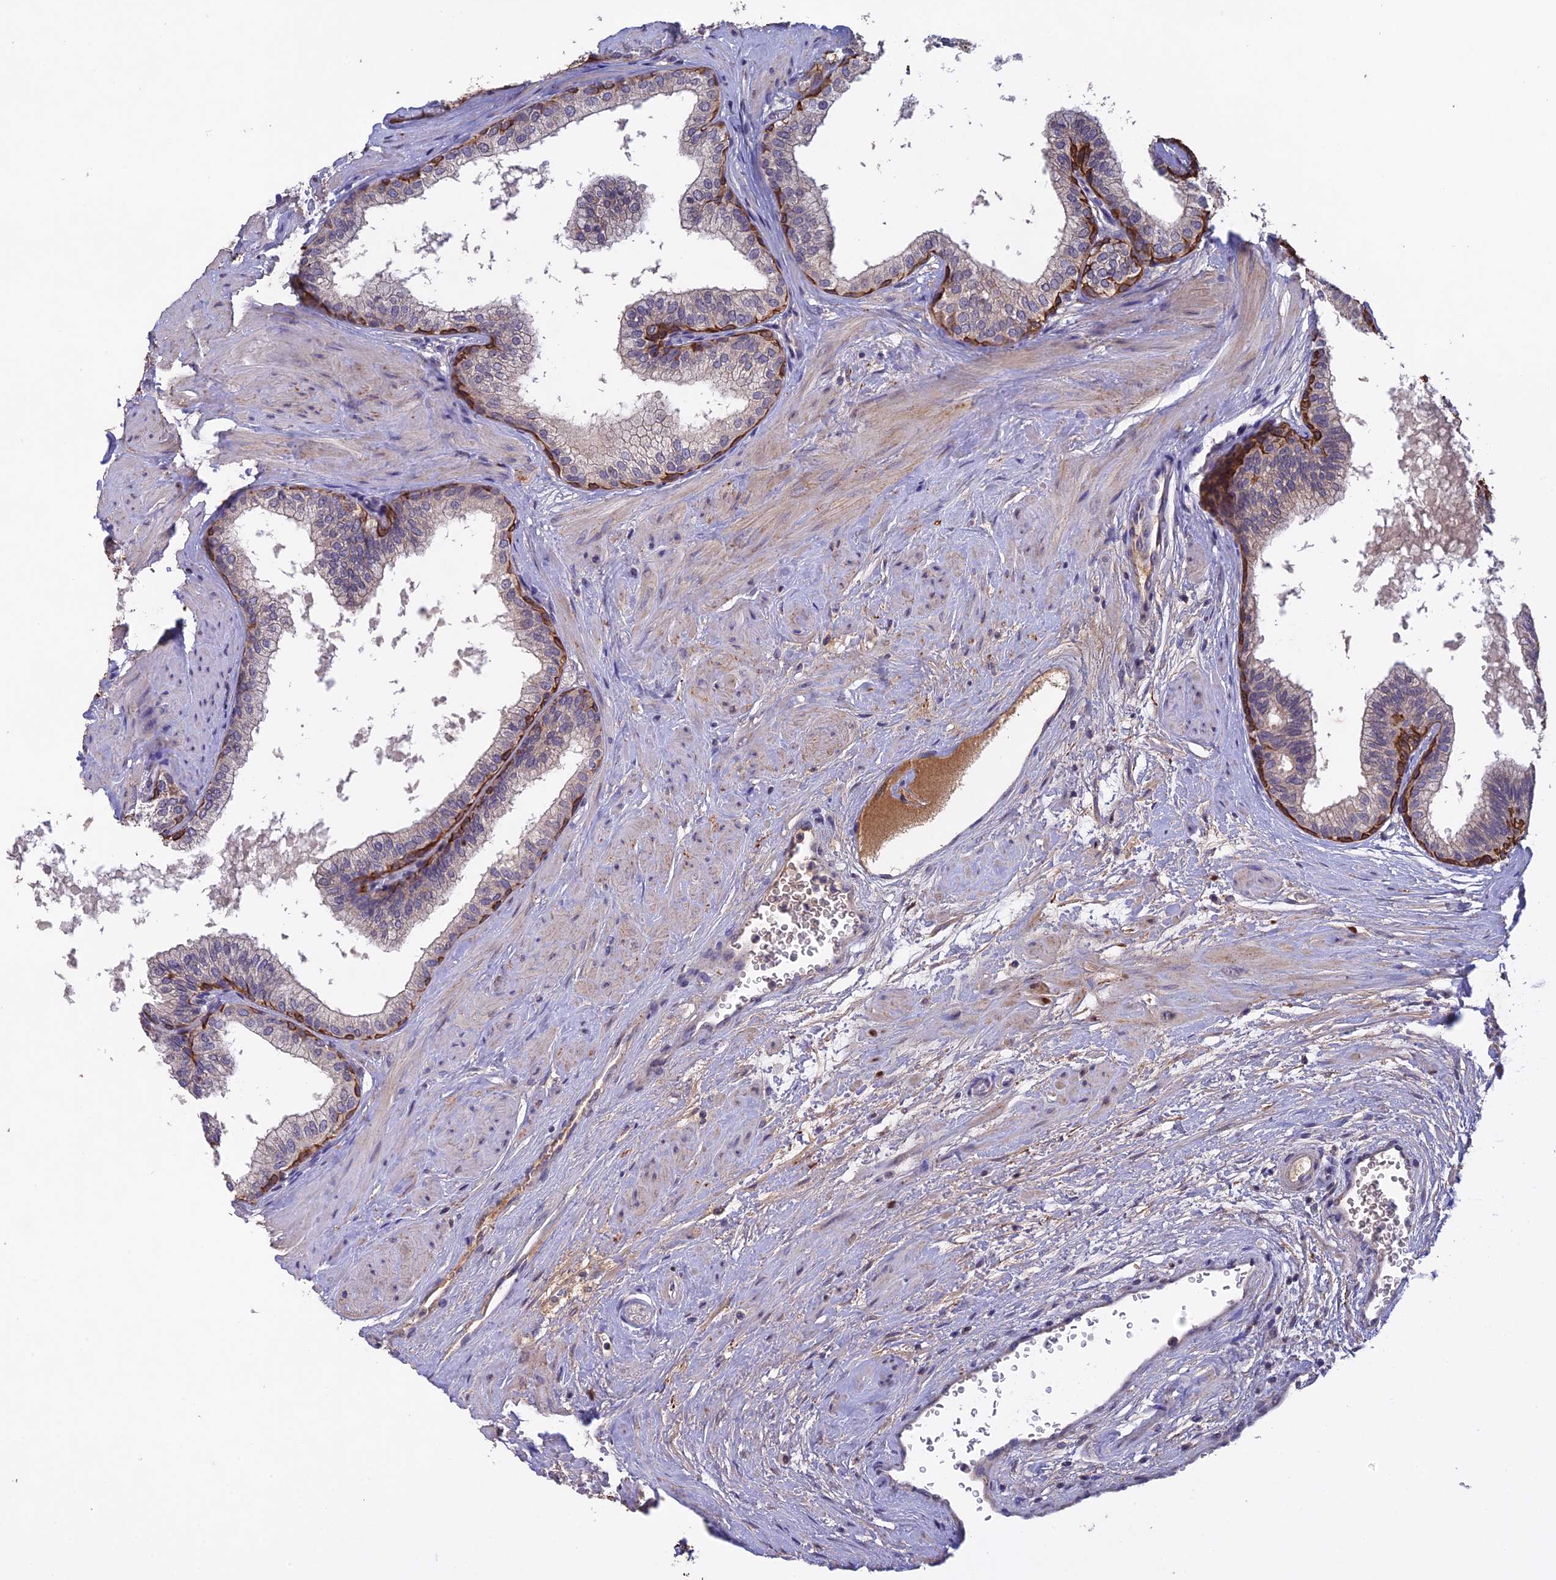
{"staining": {"intensity": "strong", "quantity": "<25%", "location": "cytoplasmic/membranous"}, "tissue": "prostate", "cell_type": "Glandular cells", "image_type": "normal", "snomed": [{"axis": "morphology", "description": "Normal tissue, NOS"}, {"axis": "topography", "description": "Prostate"}], "caption": "Protein staining shows strong cytoplasmic/membranous staining in approximately <25% of glandular cells in normal prostate.", "gene": "SLC39A13", "patient": {"sex": "male", "age": 60}}